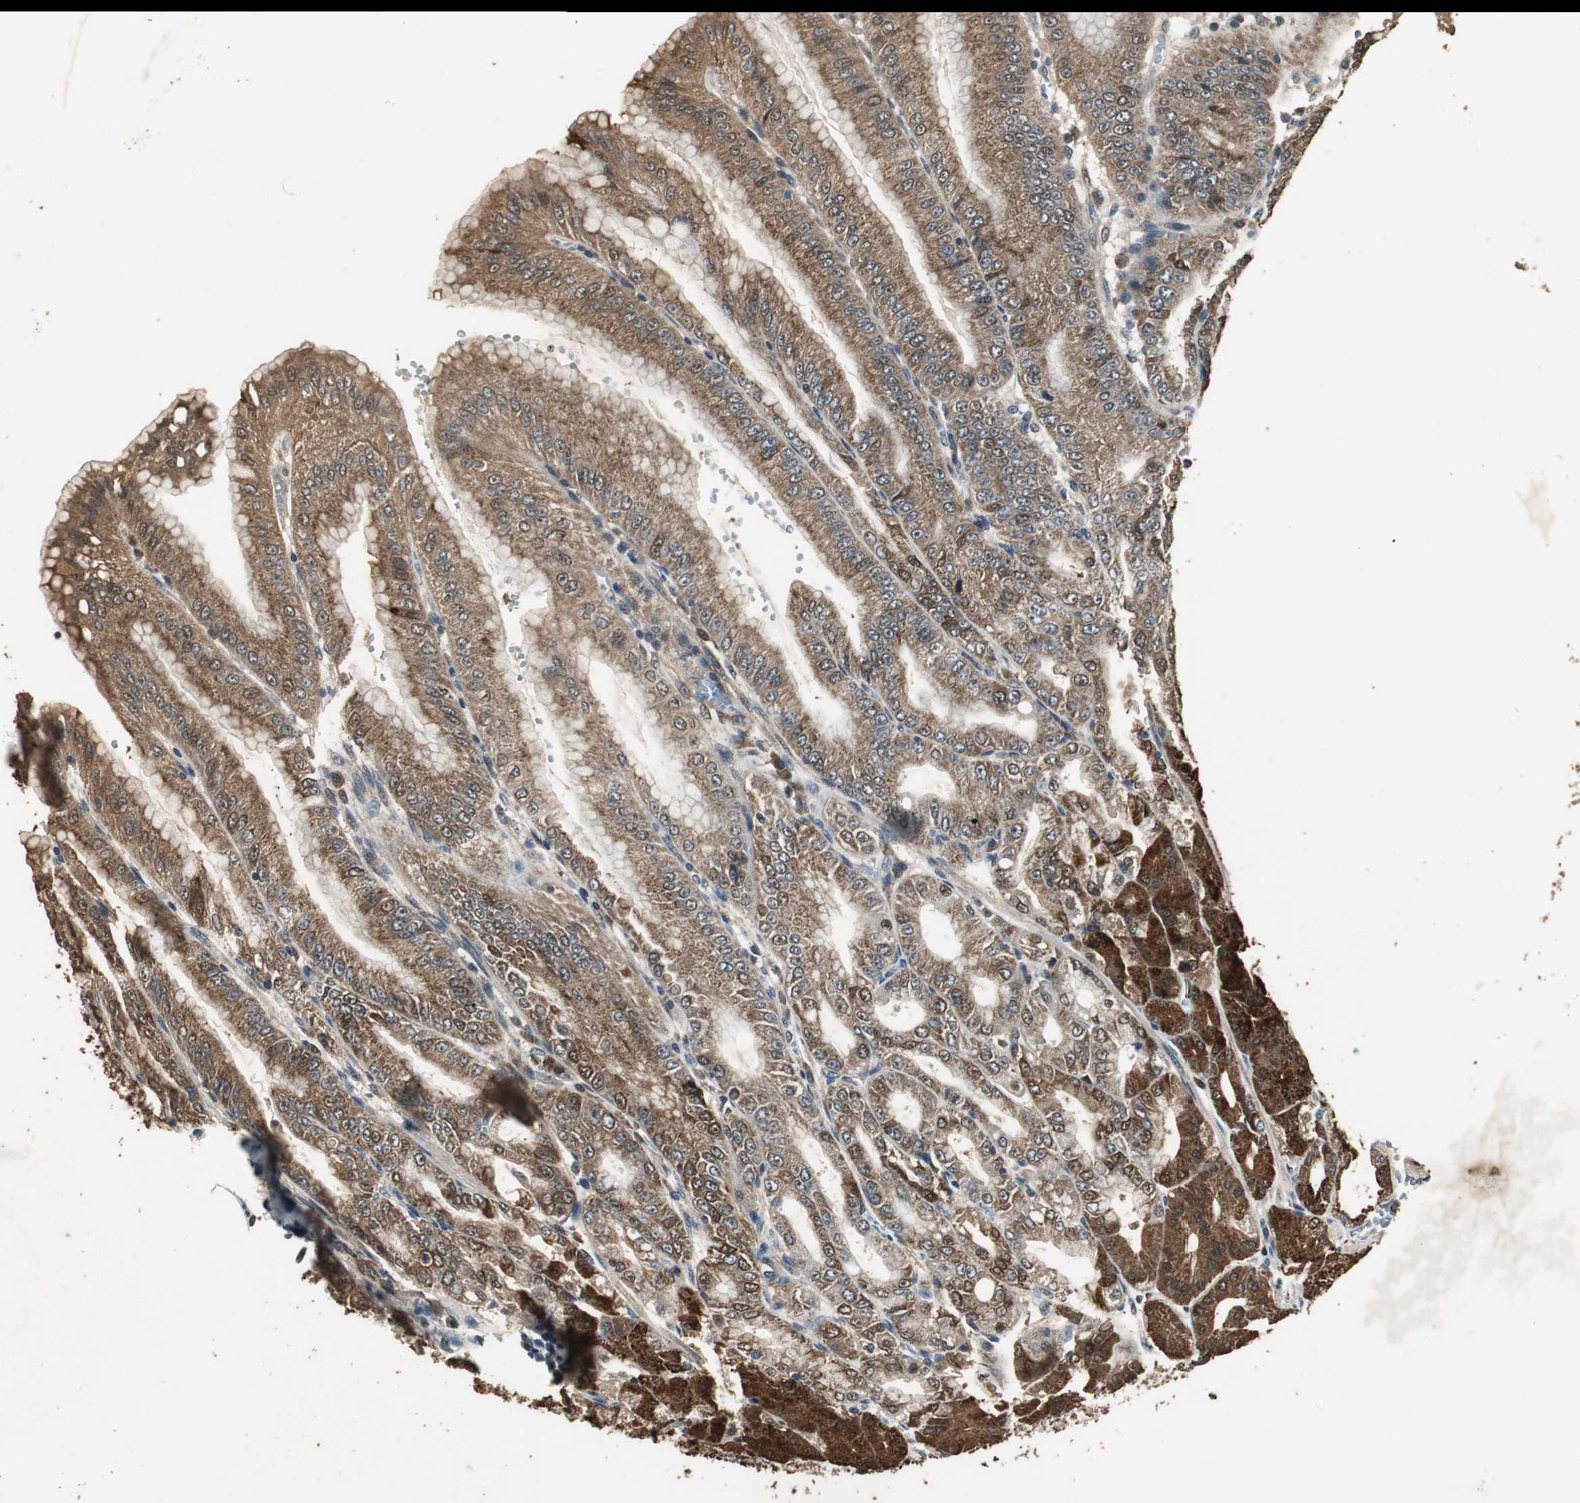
{"staining": {"intensity": "strong", "quantity": ">75%", "location": "cytoplasmic/membranous"}, "tissue": "stomach", "cell_type": "Glandular cells", "image_type": "normal", "snomed": [{"axis": "morphology", "description": "Normal tissue, NOS"}, {"axis": "topography", "description": "Stomach, lower"}], "caption": "This micrograph reveals IHC staining of normal stomach, with high strong cytoplasmic/membranous expression in approximately >75% of glandular cells.", "gene": "TMPRSS4", "patient": {"sex": "male", "age": 71}}